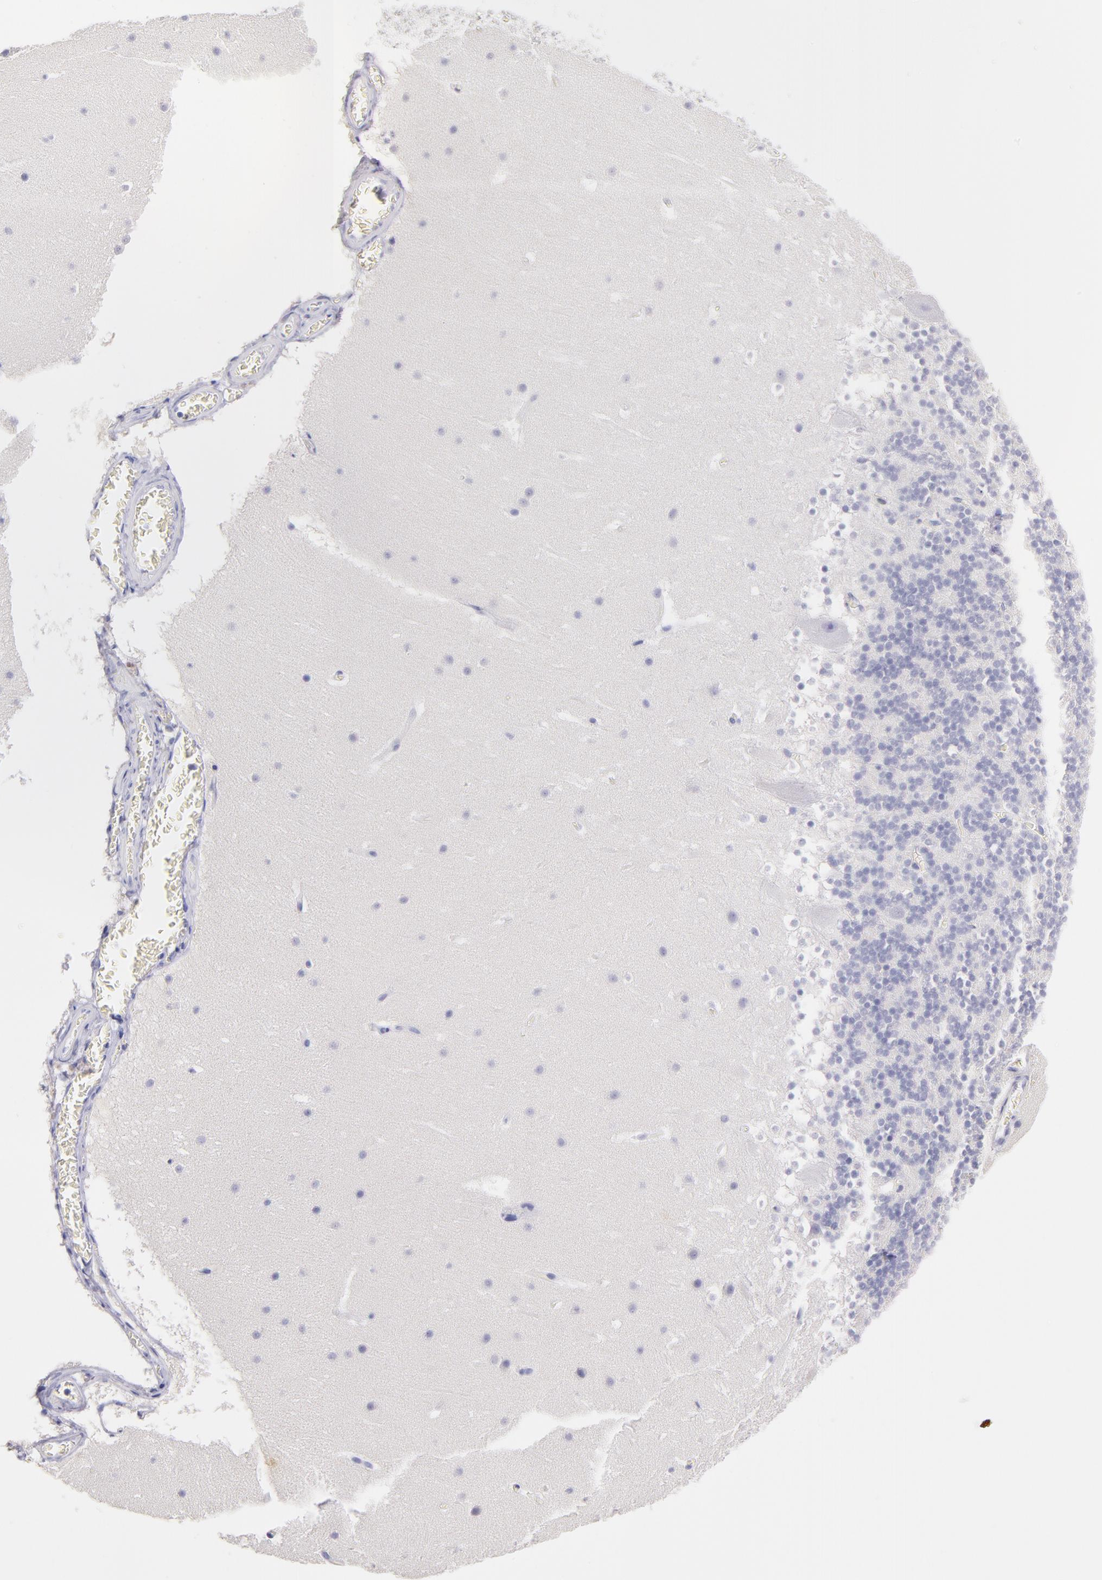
{"staining": {"intensity": "negative", "quantity": "none", "location": "none"}, "tissue": "cerebellum", "cell_type": "Cells in granular layer", "image_type": "normal", "snomed": [{"axis": "morphology", "description": "Normal tissue, NOS"}, {"axis": "topography", "description": "Cerebellum"}], "caption": "IHC photomicrograph of normal cerebellum stained for a protein (brown), which demonstrates no expression in cells in granular layer.", "gene": "CD44", "patient": {"sex": "male", "age": 45}}